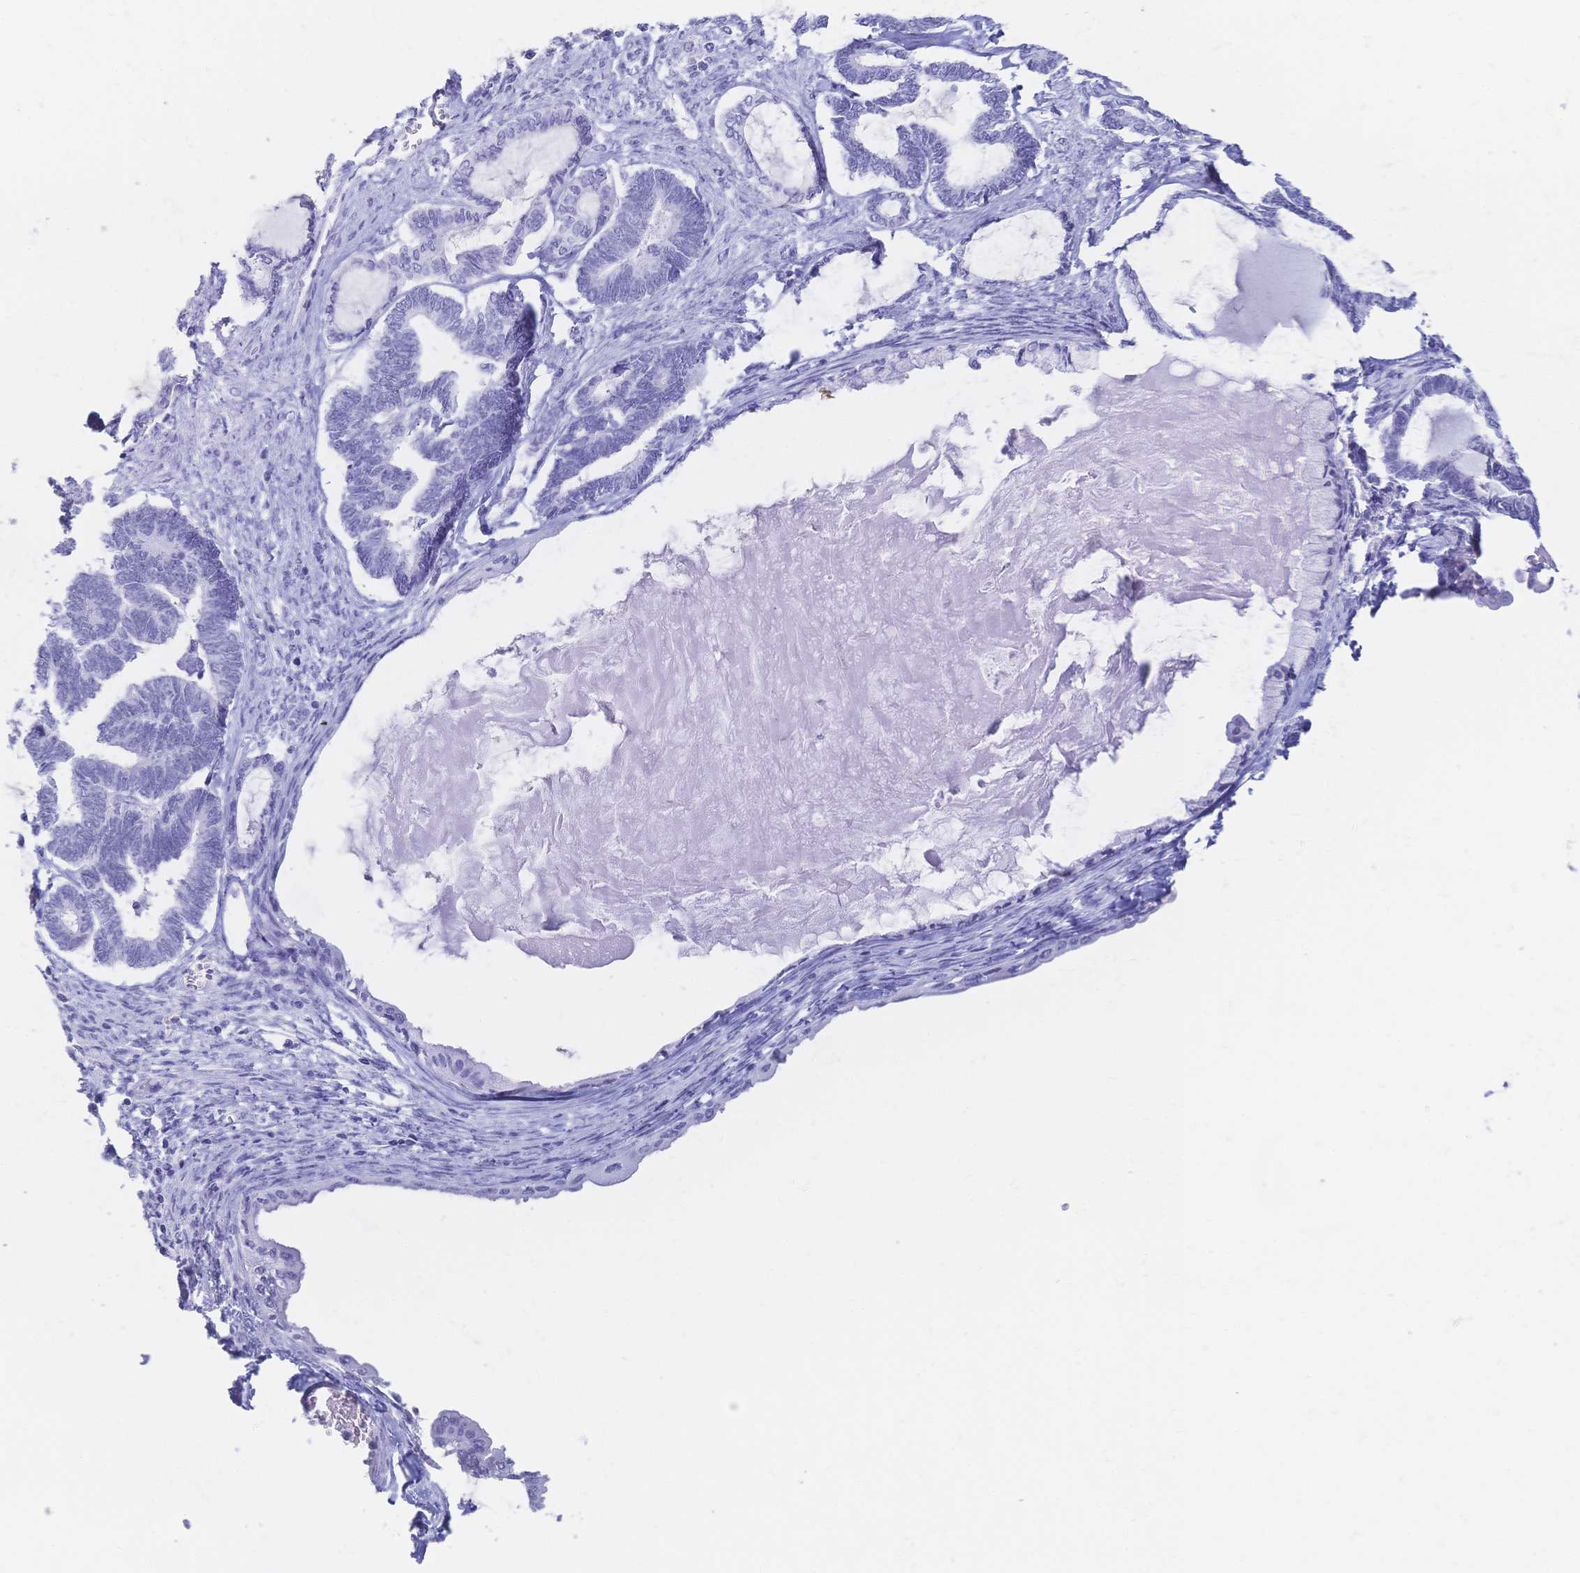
{"staining": {"intensity": "negative", "quantity": "none", "location": "none"}, "tissue": "ovarian cancer", "cell_type": "Tumor cells", "image_type": "cancer", "snomed": [{"axis": "morphology", "description": "Carcinoma, endometroid"}, {"axis": "topography", "description": "Ovary"}], "caption": "The immunohistochemistry (IHC) histopathology image has no significant positivity in tumor cells of ovarian cancer (endometroid carcinoma) tissue.", "gene": "MEP1B", "patient": {"sex": "female", "age": 70}}